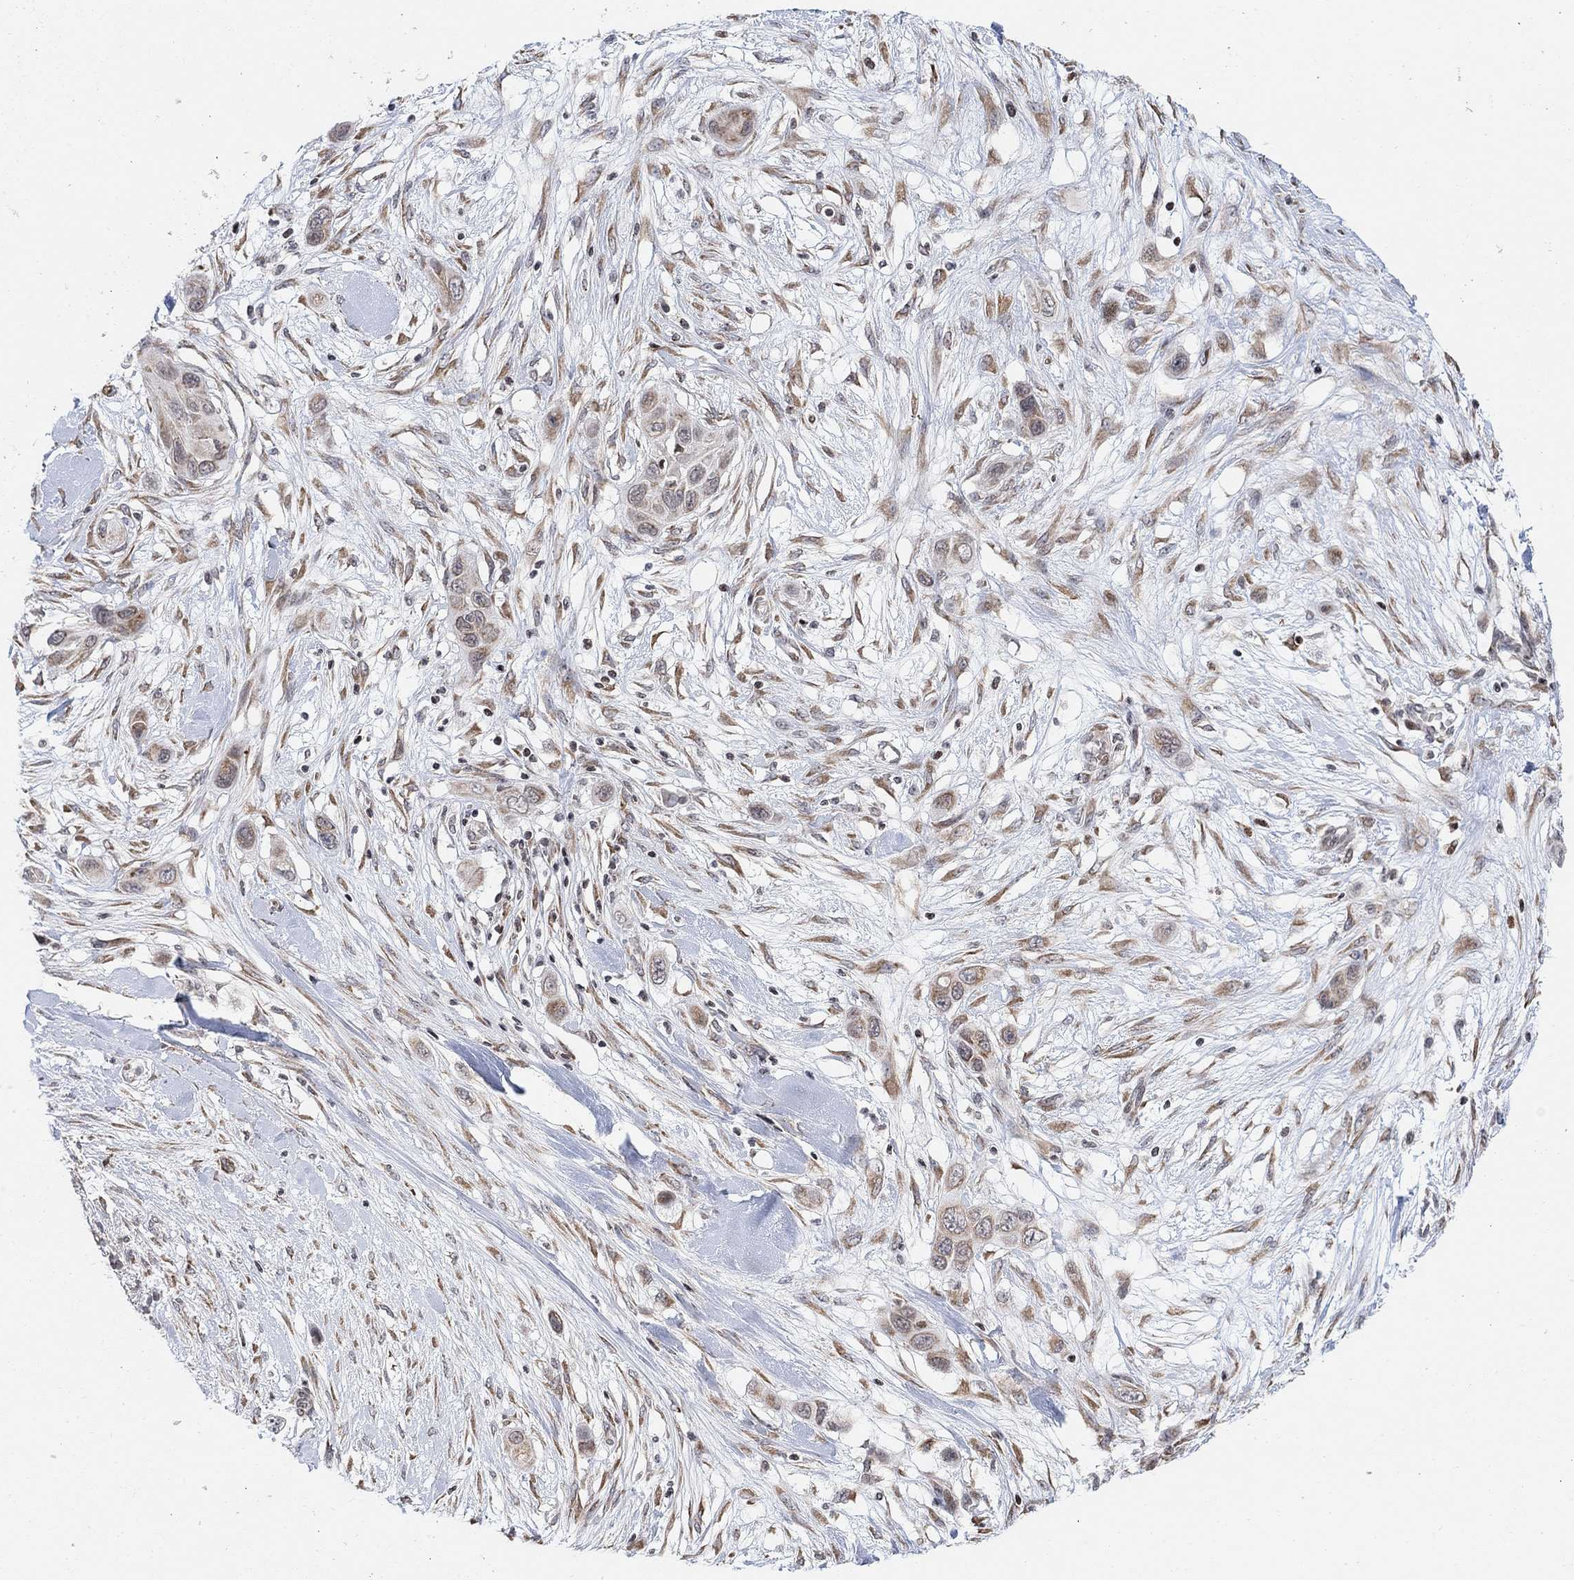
{"staining": {"intensity": "moderate", "quantity": "25%-75%", "location": "cytoplasmic/membranous"}, "tissue": "skin cancer", "cell_type": "Tumor cells", "image_type": "cancer", "snomed": [{"axis": "morphology", "description": "Squamous cell carcinoma, NOS"}, {"axis": "topography", "description": "Skin"}], "caption": "The histopathology image exhibits a brown stain indicating the presence of a protein in the cytoplasmic/membranous of tumor cells in skin squamous cell carcinoma. (DAB (3,3'-diaminobenzidine) = brown stain, brightfield microscopy at high magnification).", "gene": "ABHD14A", "patient": {"sex": "male", "age": 79}}